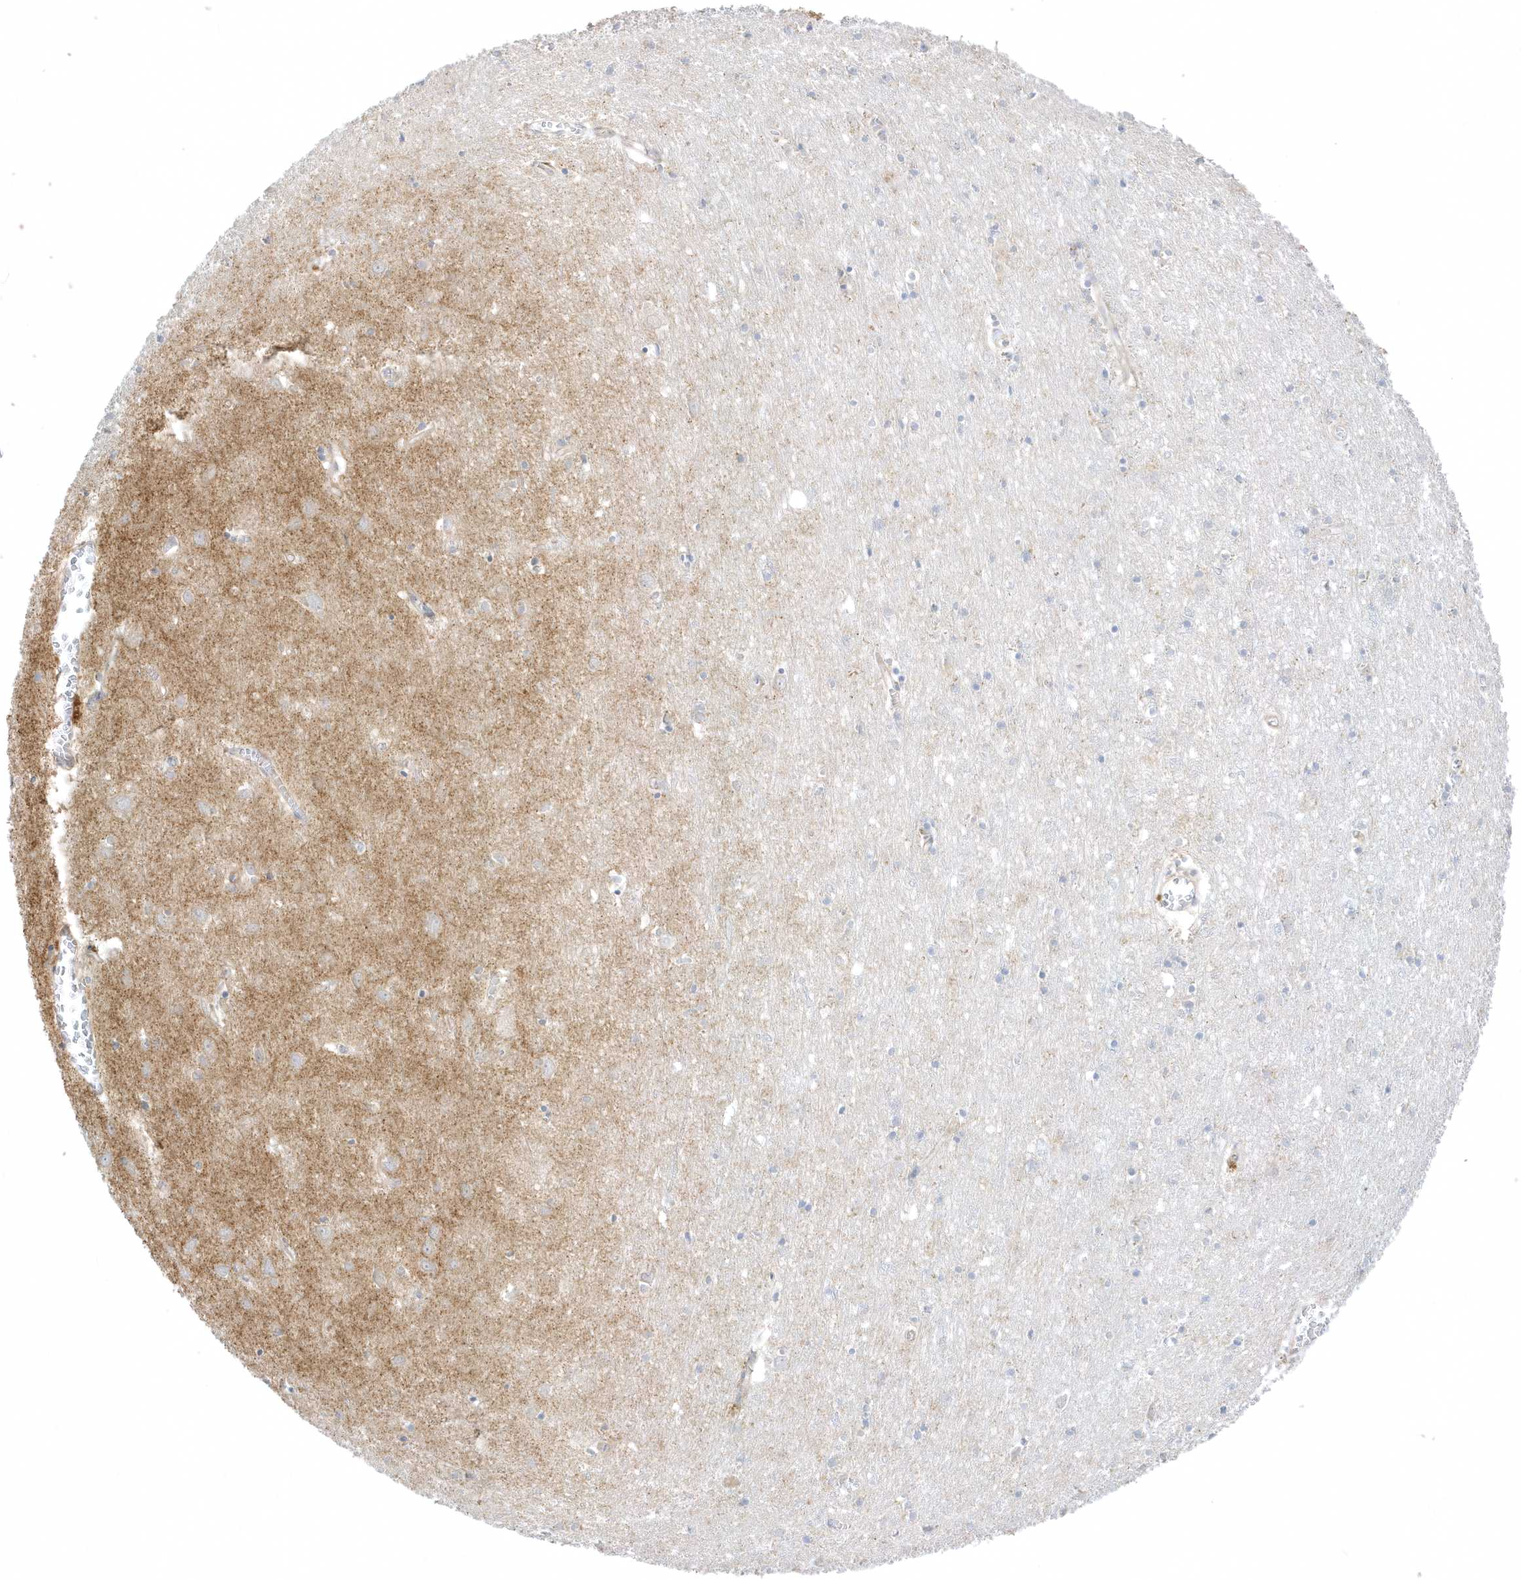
{"staining": {"intensity": "negative", "quantity": "none", "location": "none"}, "tissue": "cerebral cortex", "cell_type": "Endothelial cells", "image_type": "normal", "snomed": [{"axis": "morphology", "description": "Normal tissue, NOS"}, {"axis": "topography", "description": "Cerebral cortex"}], "caption": "An IHC photomicrograph of benign cerebral cortex is shown. There is no staining in endothelial cells of cerebral cortex.", "gene": "ARHGEF9", "patient": {"sex": "female", "age": 64}}